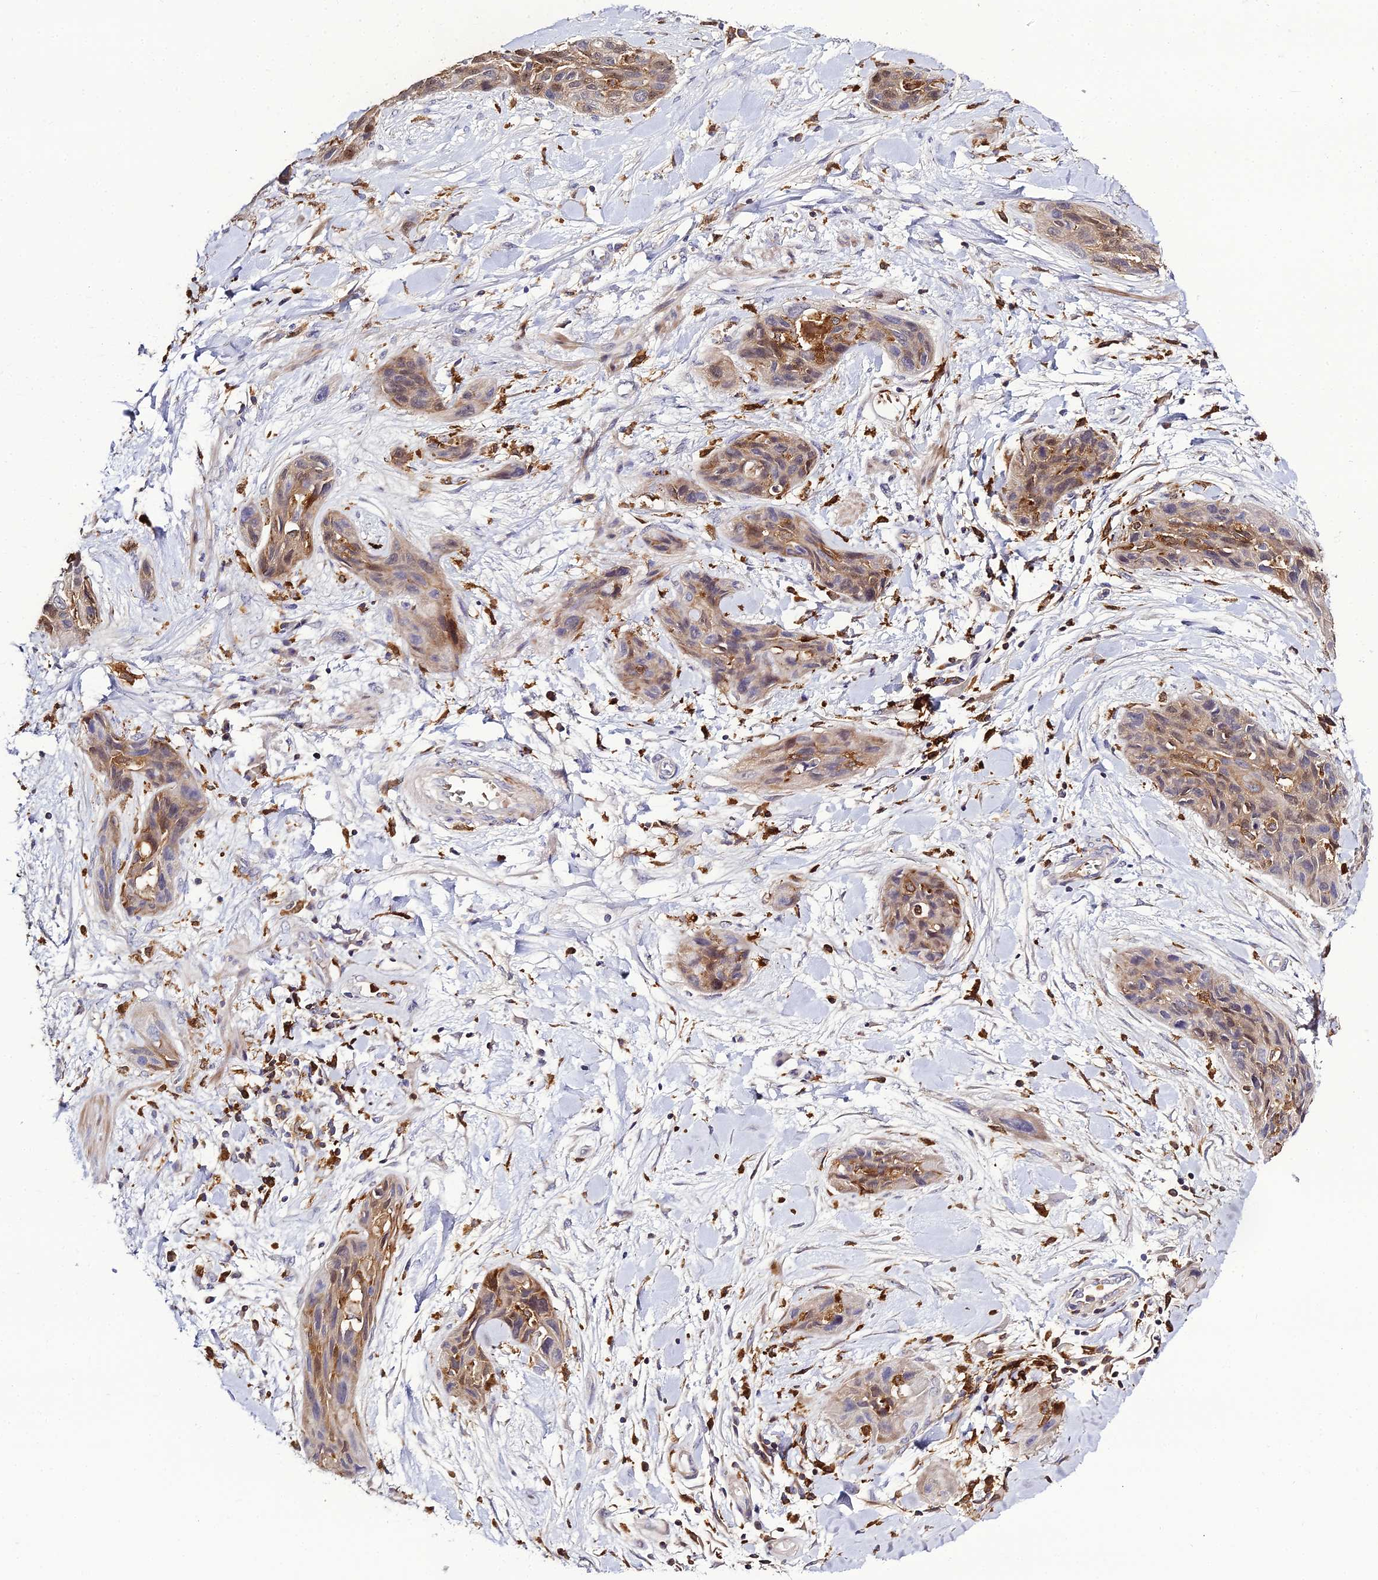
{"staining": {"intensity": "moderate", "quantity": "25%-75%", "location": "nuclear"}, "tissue": "lung cancer", "cell_type": "Tumor cells", "image_type": "cancer", "snomed": [{"axis": "morphology", "description": "Squamous cell carcinoma, NOS"}, {"axis": "topography", "description": "Lung"}], "caption": "Lung cancer (squamous cell carcinoma) stained for a protein (brown) exhibits moderate nuclear positive expression in approximately 25%-75% of tumor cells.", "gene": "IL4I1", "patient": {"sex": "female", "age": 70}}